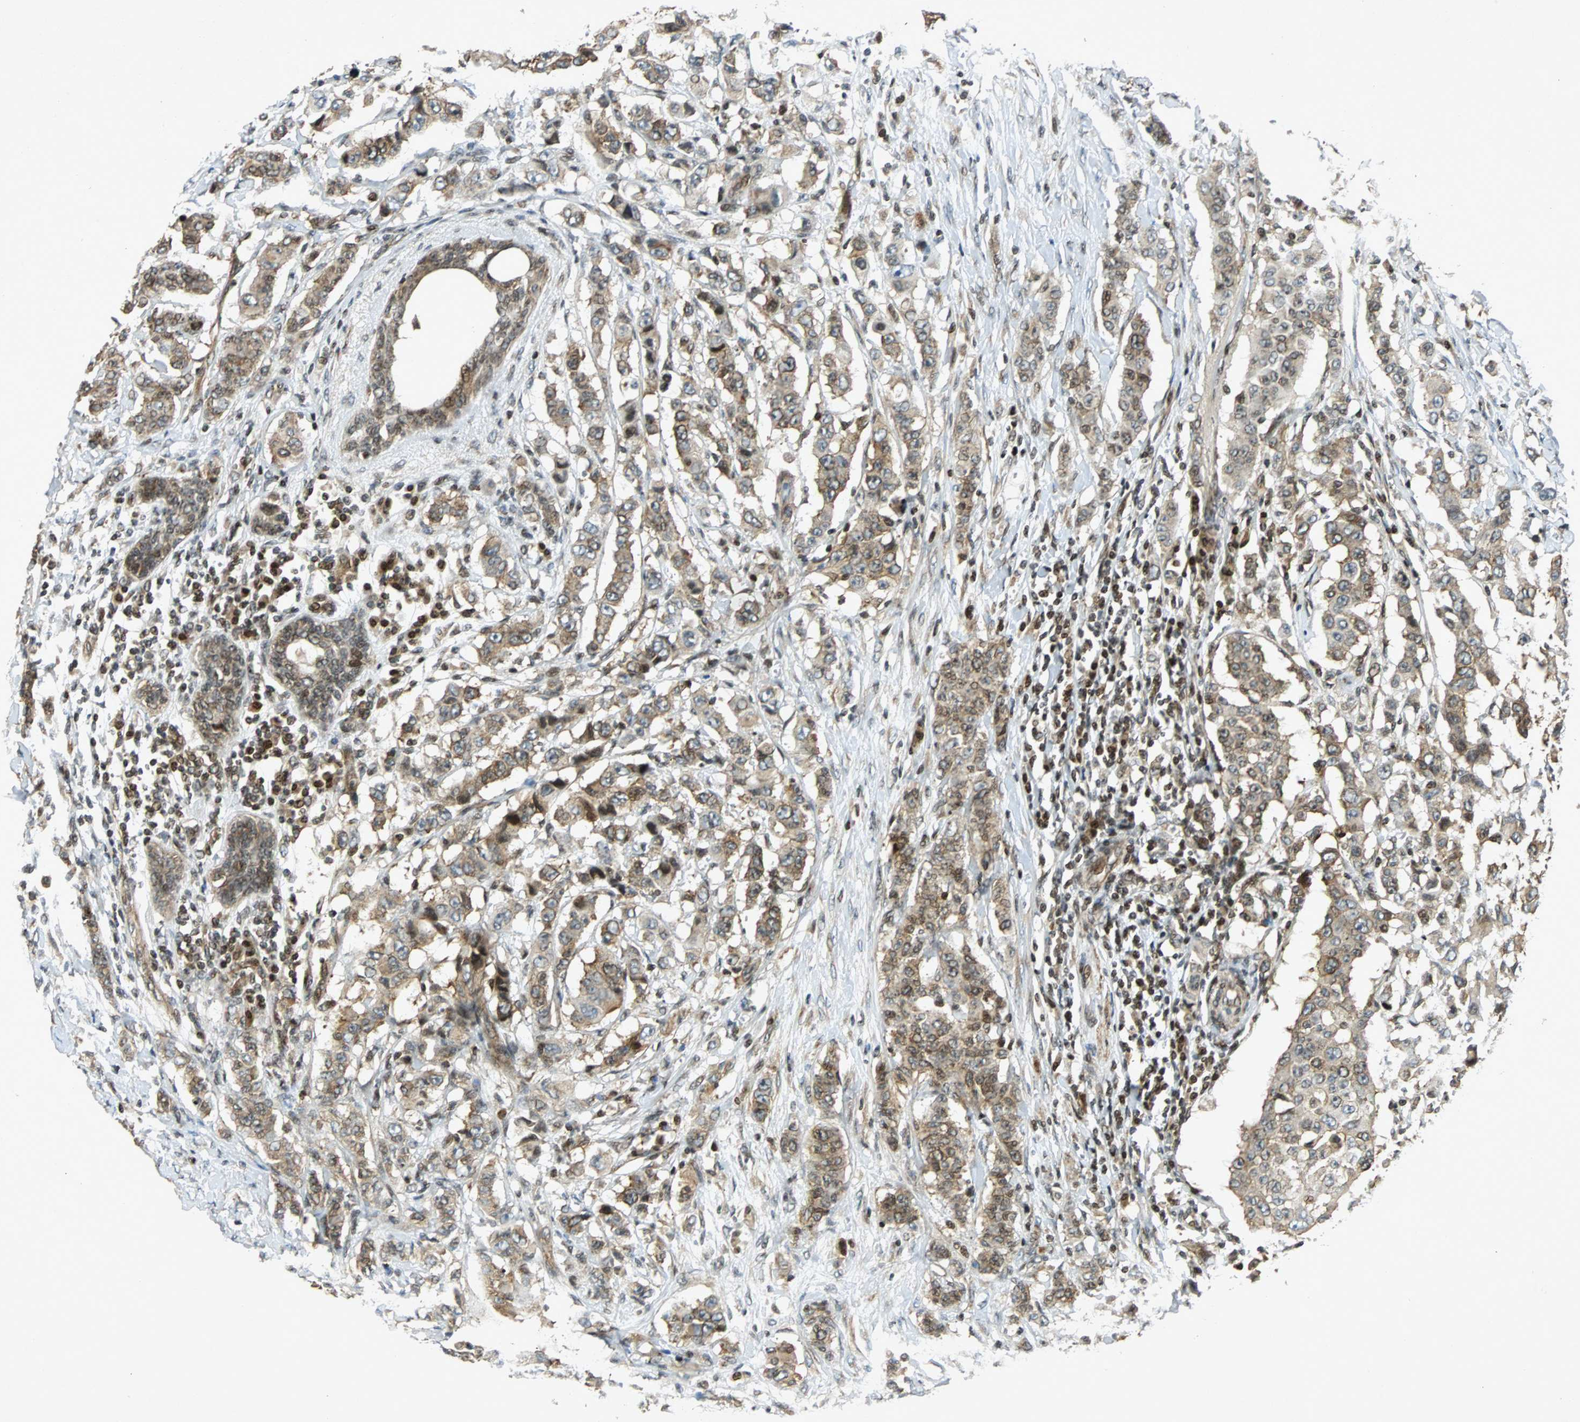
{"staining": {"intensity": "moderate", "quantity": ">75%", "location": "cytoplasmic/membranous"}, "tissue": "breast cancer", "cell_type": "Tumor cells", "image_type": "cancer", "snomed": [{"axis": "morphology", "description": "Duct carcinoma"}, {"axis": "topography", "description": "Breast"}], "caption": "Immunohistochemical staining of breast cancer (intraductal carcinoma) demonstrates medium levels of moderate cytoplasmic/membranous expression in about >75% of tumor cells. (IHC, brightfield microscopy, high magnification).", "gene": "TUBA4A", "patient": {"sex": "female", "age": 40}}